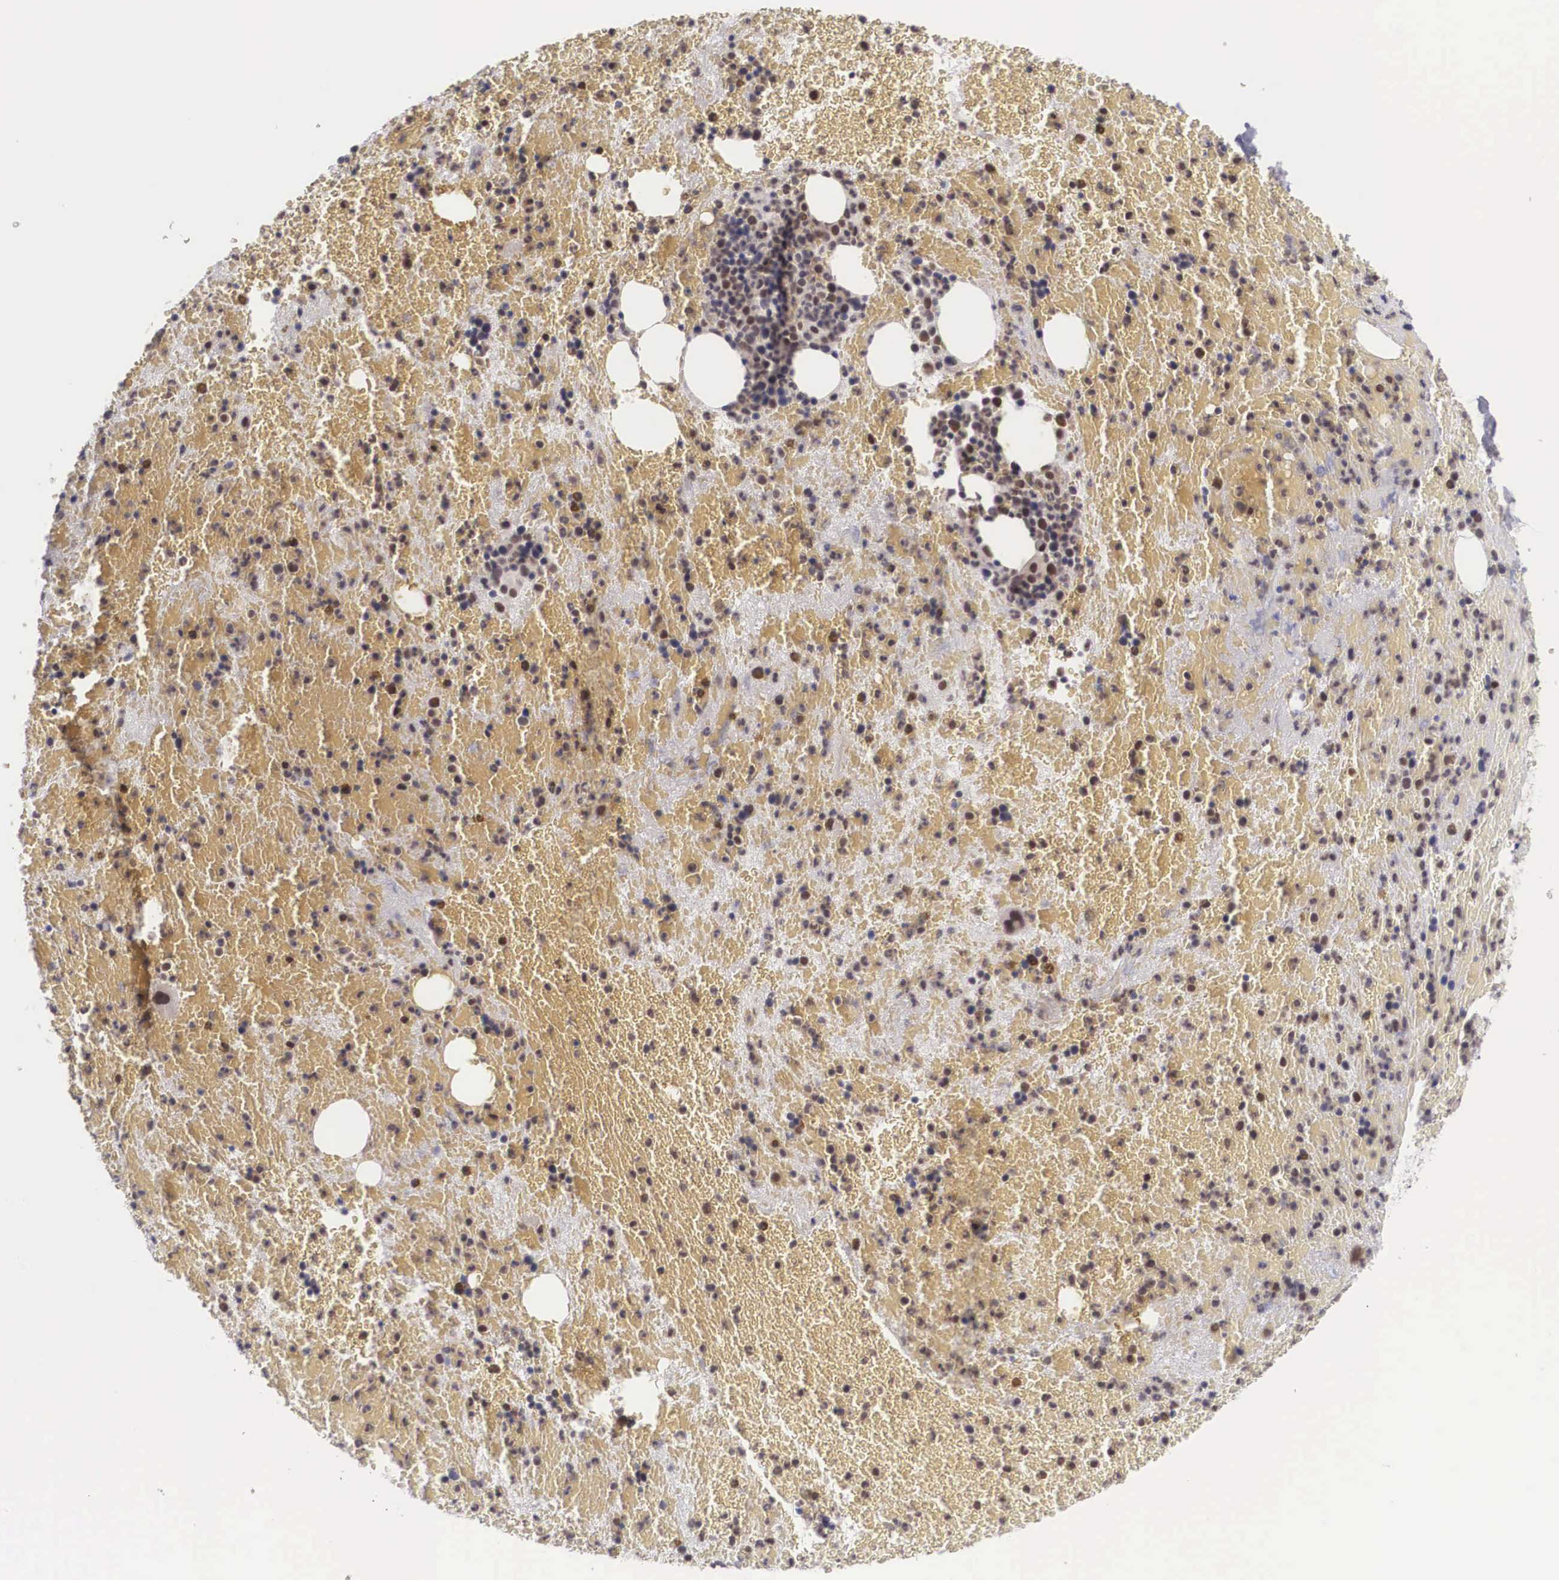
{"staining": {"intensity": "moderate", "quantity": "25%-75%", "location": "nuclear"}, "tissue": "bone marrow", "cell_type": "Hematopoietic cells", "image_type": "normal", "snomed": [{"axis": "morphology", "description": "Normal tissue, NOS"}, {"axis": "topography", "description": "Bone marrow"}], "caption": "The micrograph exhibits immunohistochemical staining of unremarkable bone marrow. There is moderate nuclear staining is appreciated in approximately 25%-75% of hematopoietic cells. The staining was performed using DAB (3,3'-diaminobenzidine) to visualize the protein expression in brown, while the nuclei were stained in blue with hematoxylin (Magnification: 20x).", "gene": "NINL", "patient": {"sex": "female", "age": 53}}